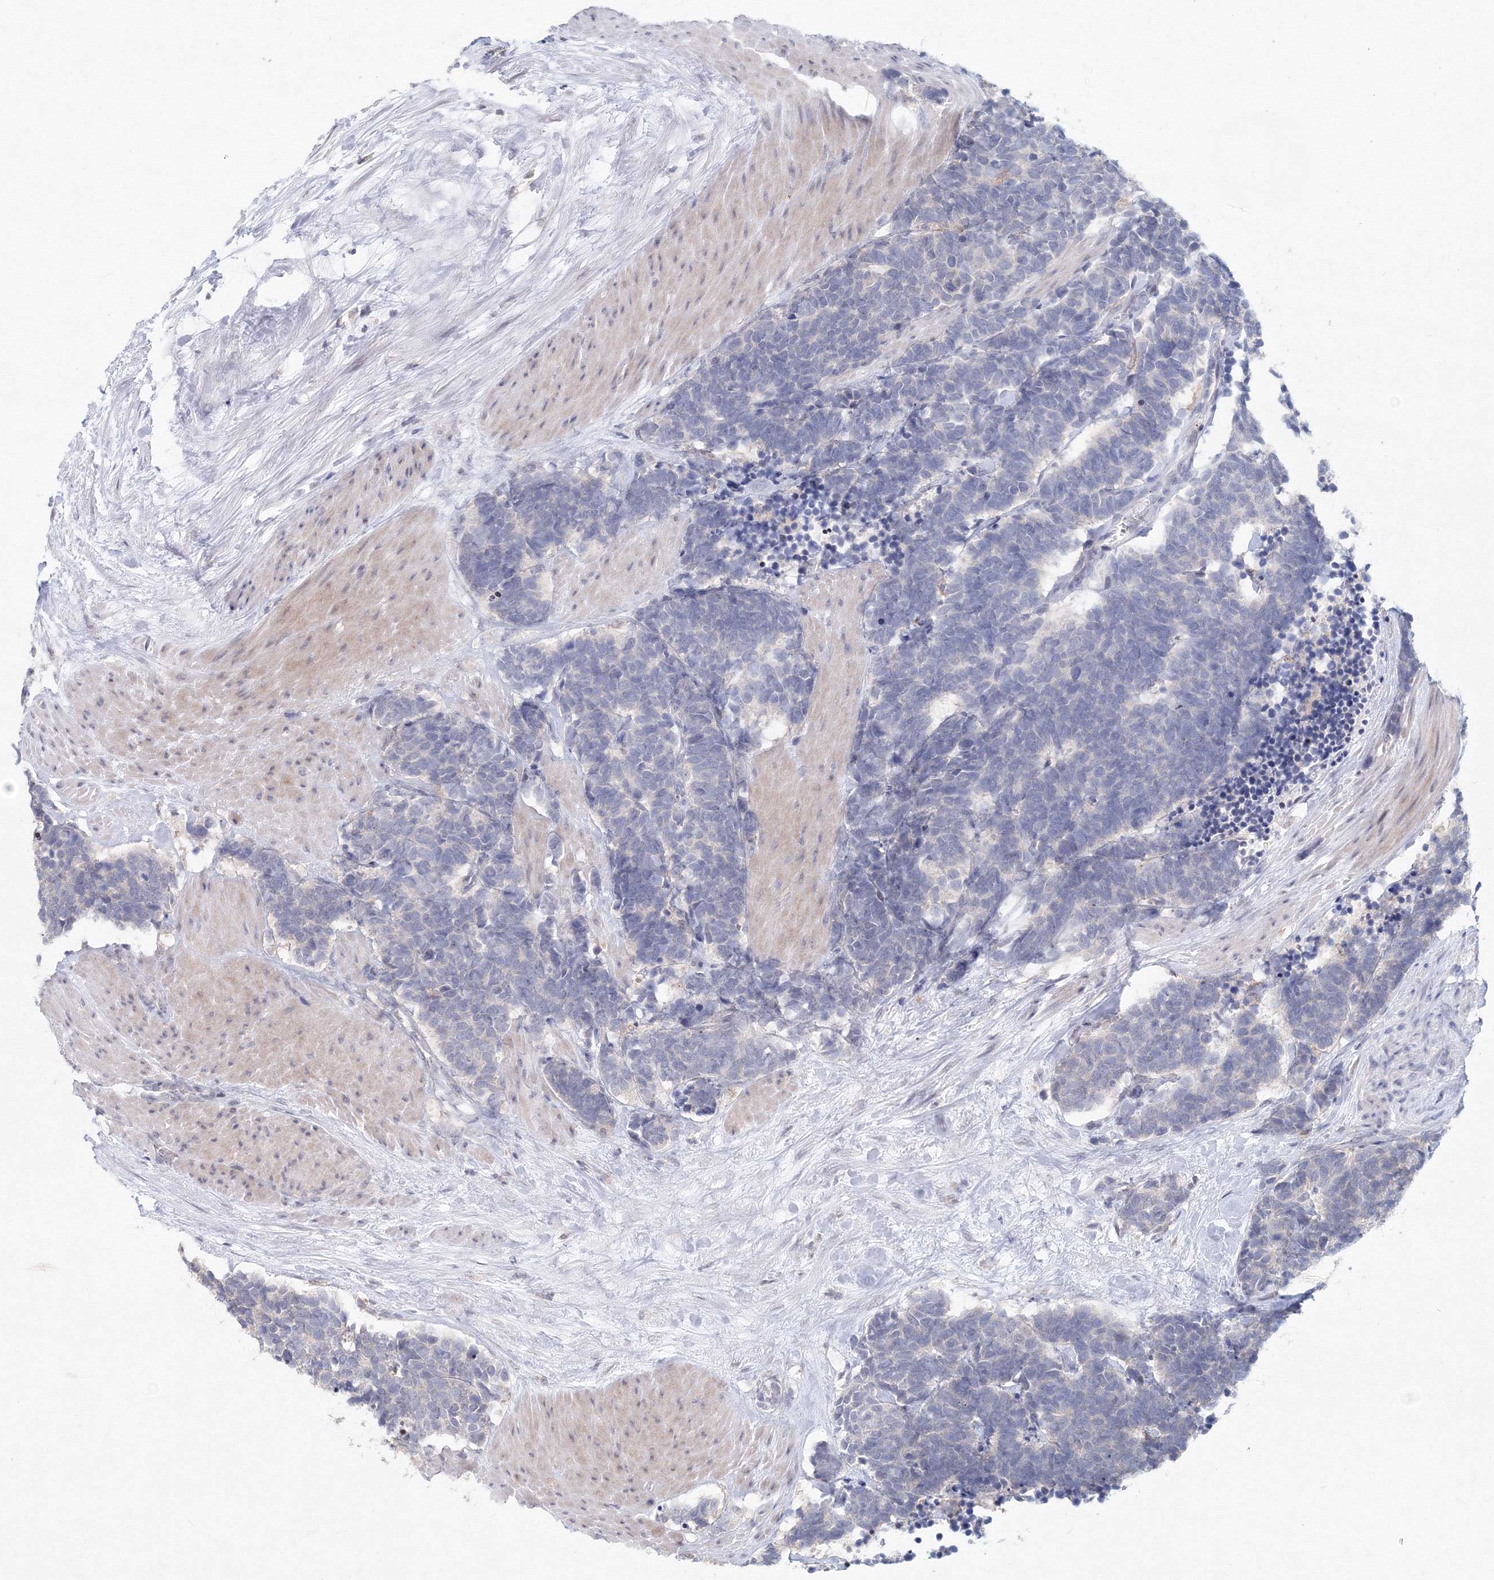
{"staining": {"intensity": "negative", "quantity": "none", "location": "none"}, "tissue": "carcinoid", "cell_type": "Tumor cells", "image_type": "cancer", "snomed": [{"axis": "morphology", "description": "Carcinoma, NOS"}, {"axis": "morphology", "description": "Carcinoid, malignant, NOS"}, {"axis": "topography", "description": "Urinary bladder"}], "caption": "A high-resolution image shows IHC staining of carcinoid, which demonstrates no significant staining in tumor cells. (DAB immunohistochemistry (IHC), high magnification).", "gene": "SLC7A7", "patient": {"sex": "male", "age": 57}}